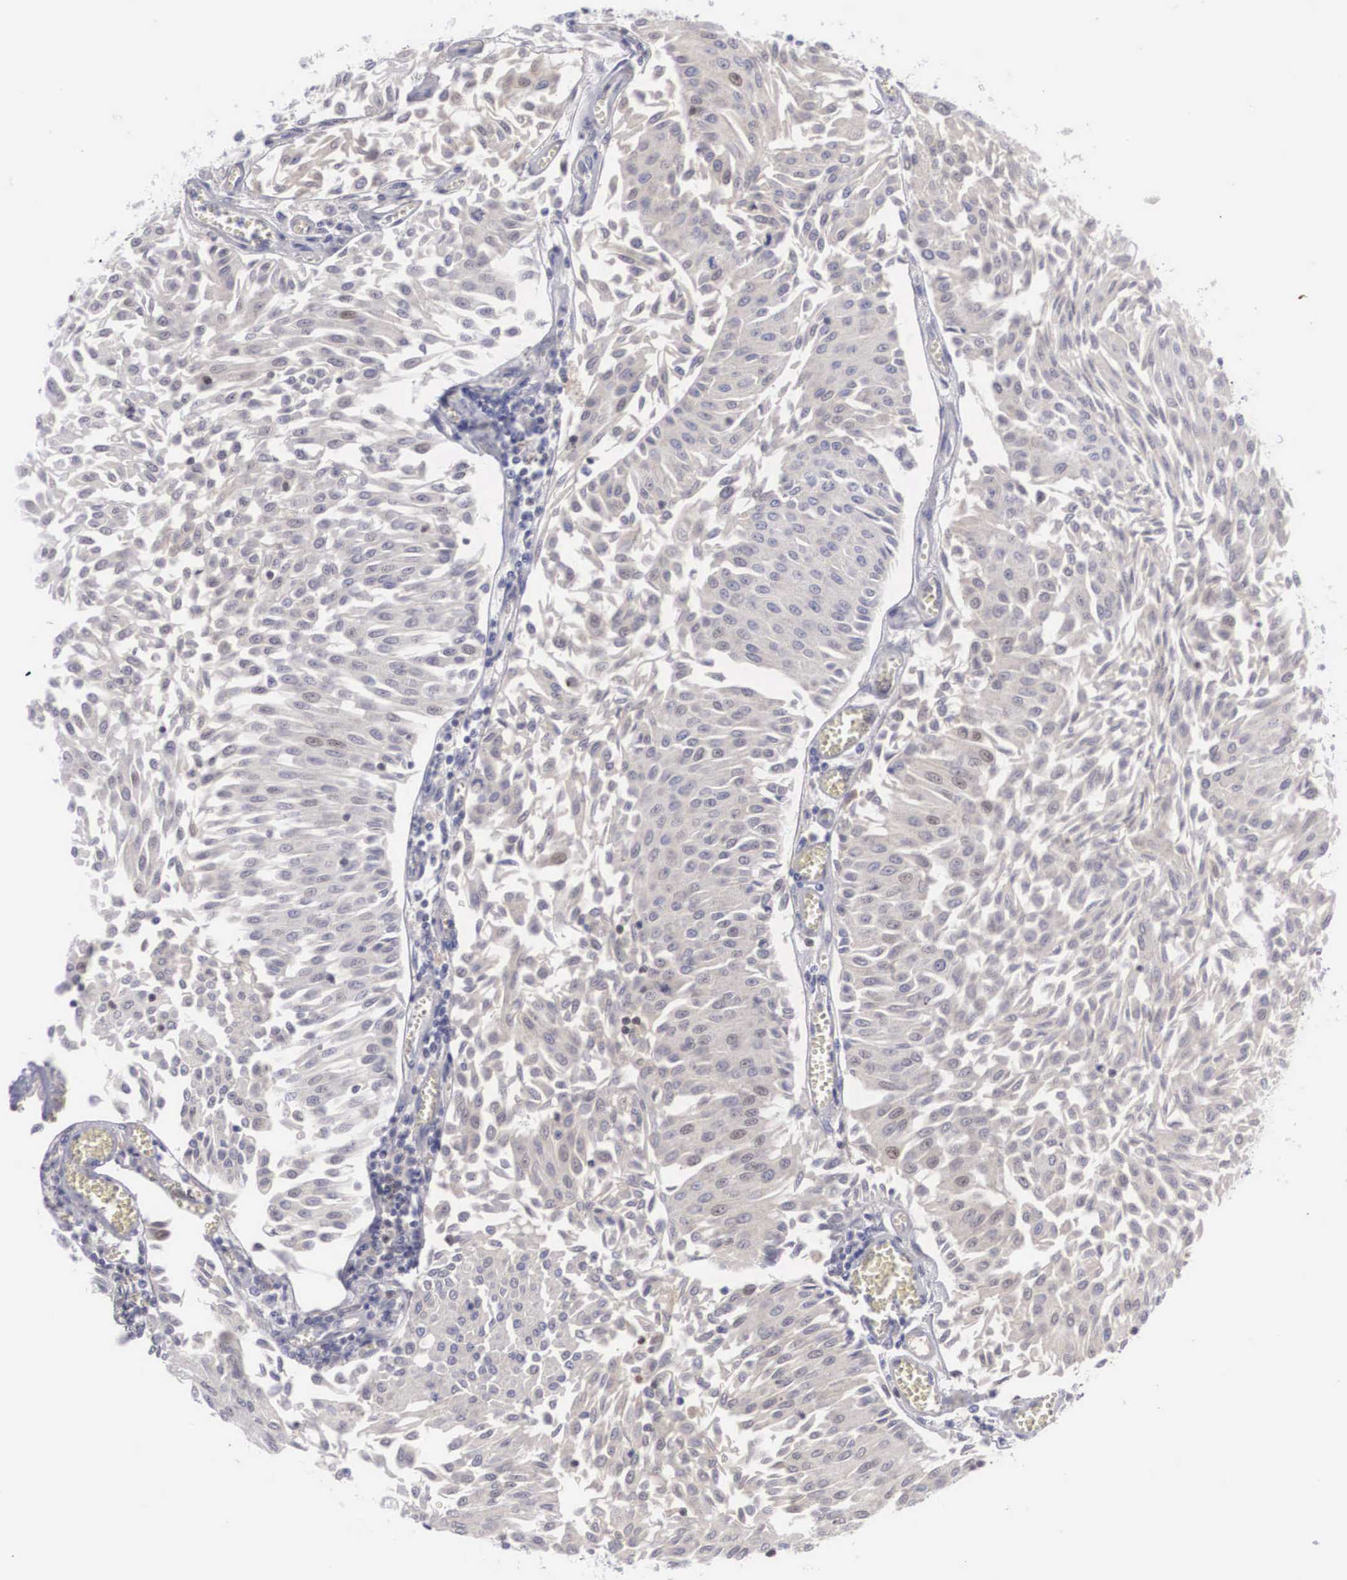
{"staining": {"intensity": "weak", "quantity": "<25%", "location": "nuclear"}, "tissue": "urothelial cancer", "cell_type": "Tumor cells", "image_type": "cancer", "snomed": [{"axis": "morphology", "description": "Urothelial carcinoma, Low grade"}, {"axis": "topography", "description": "Urinary bladder"}], "caption": "Histopathology image shows no protein staining in tumor cells of urothelial cancer tissue.", "gene": "RBPJ", "patient": {"sex": "male", "age": 86}}